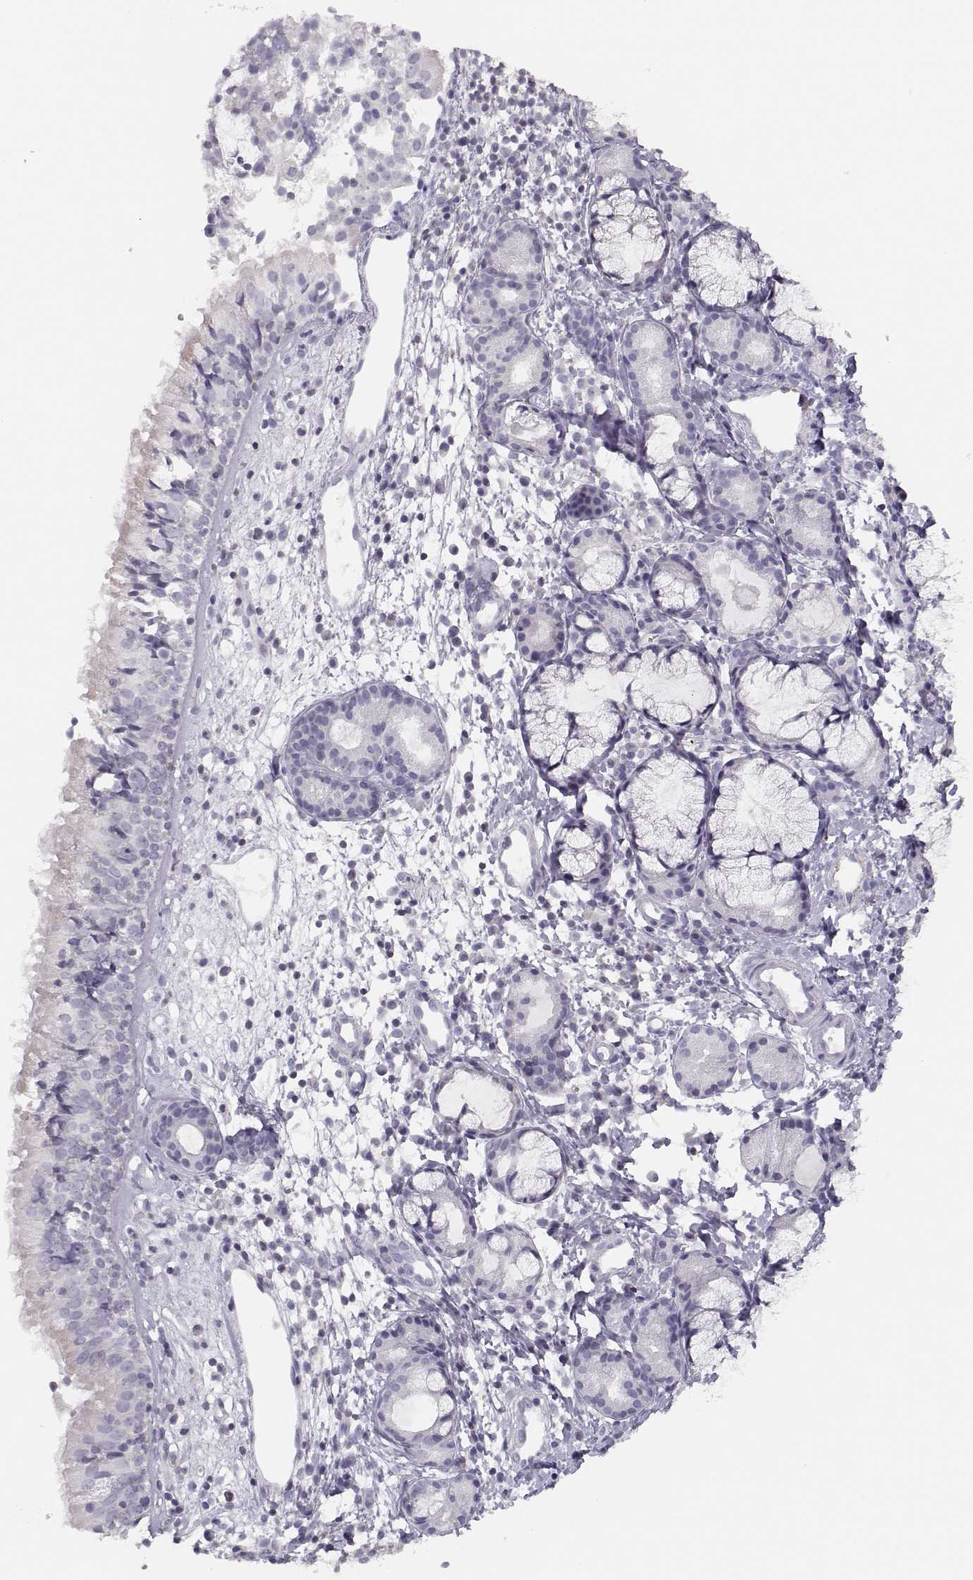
{"staining": {"intensity": "negative", "quantity": "none", "location": "none"}, "tissue": "nasopharynx", "cell_type": "Respiratory epithelial cells", "image_type": "normal", "snomed": [{"axis": "morphology", "description": "Normal tissue, NOS"}, {"axis": "topography", "description": "Nasopharynx"}], "caption": "A histopathology image of human nasopharynx is negative for staining in respiratory epithelial cells. (Brightfield microscopy of DAB (3,3'-diaminobenzidine) immunohistochemistry at high magnification).", "gene": "FAM166A", "patient": {"sex": "male", "age": 9}}